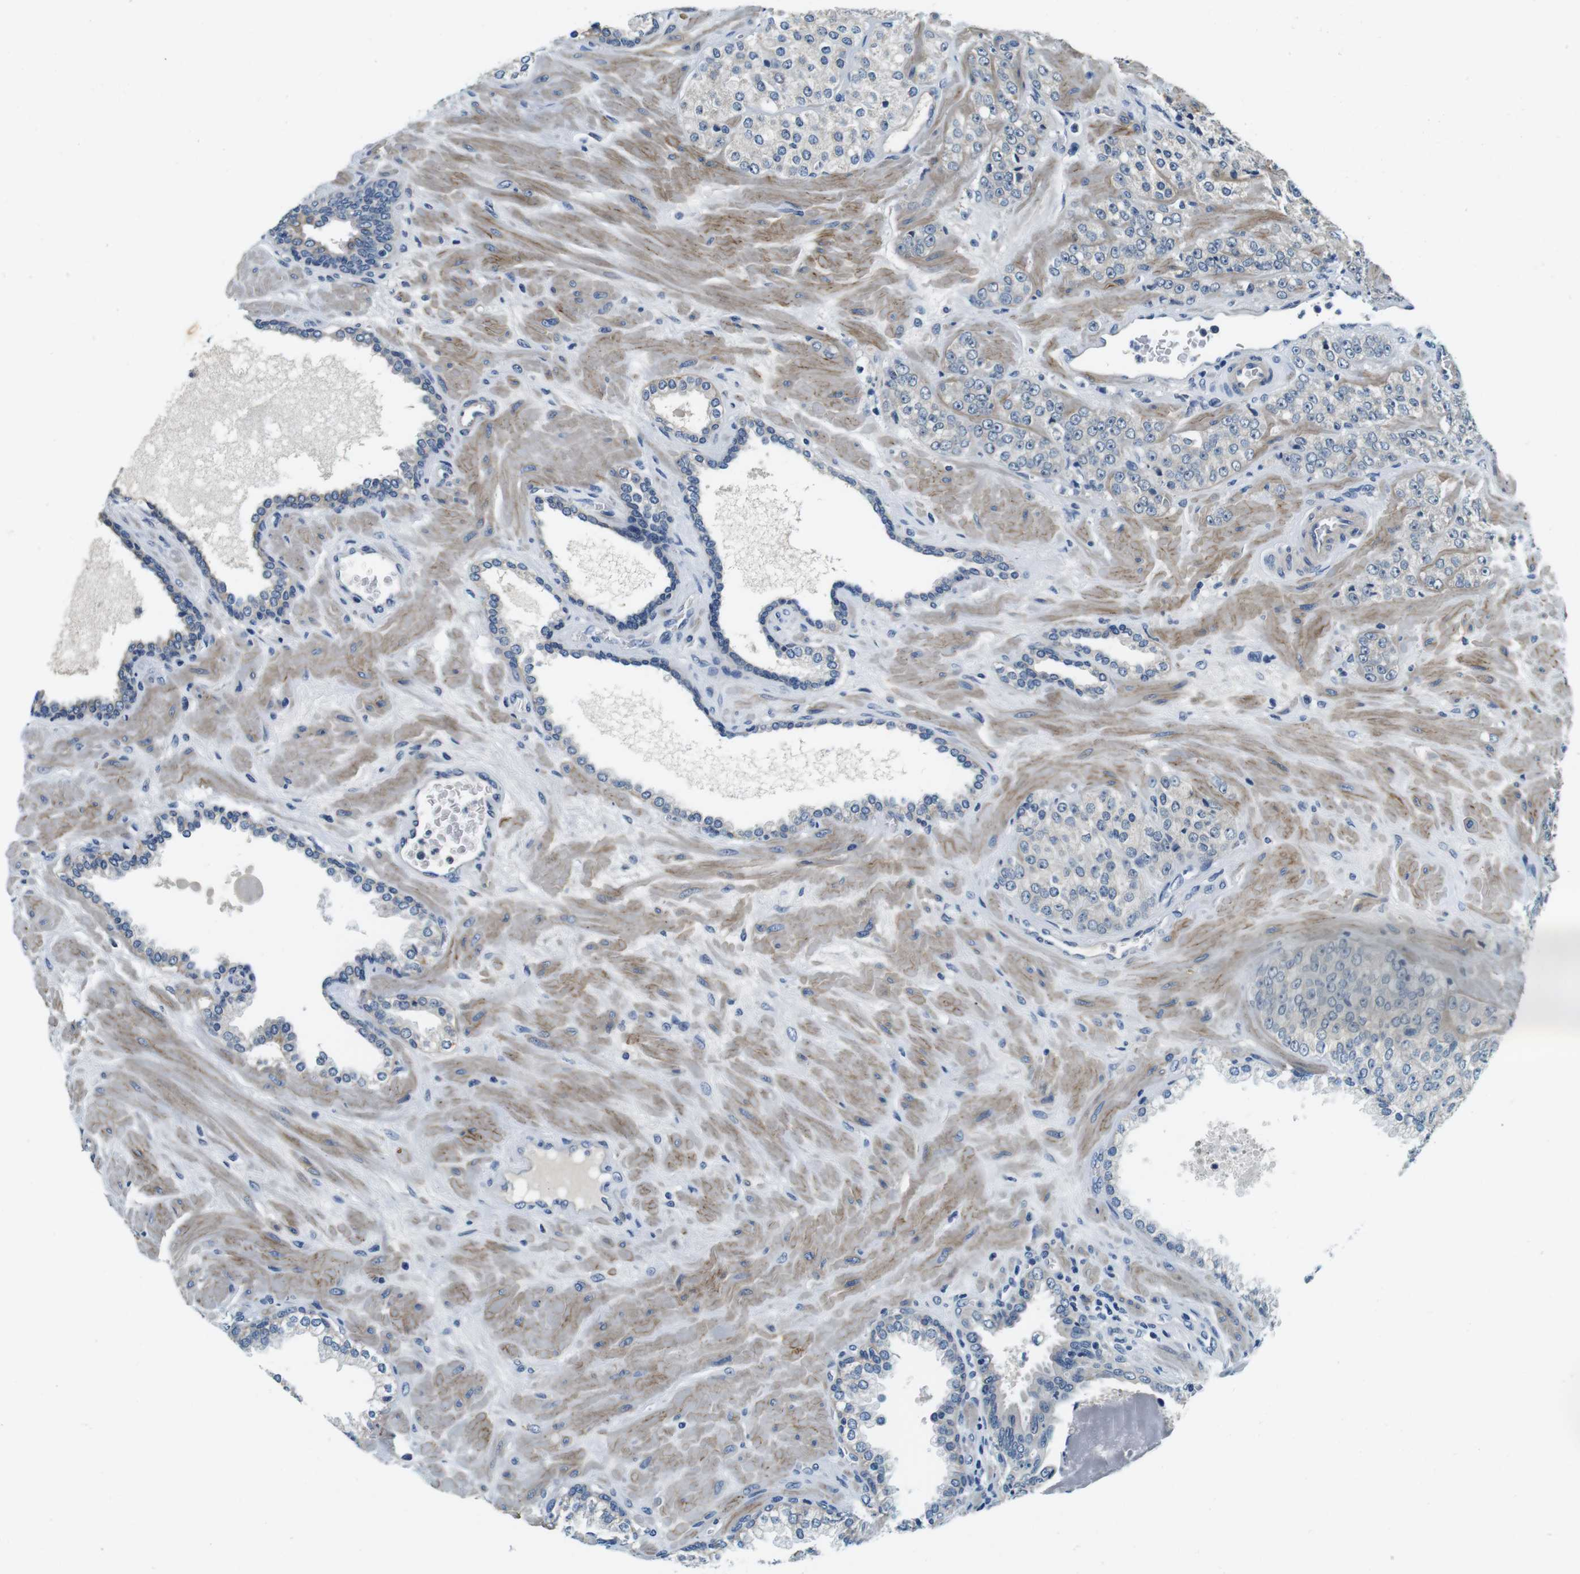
{"staining": {"intensity": "weak", "quantity": "<25%", "location": "cytoplasmic/membranous"}, "tissue": "prostate cancer", "cell_type": "Tumor cells", "image_type": "cancer", "snomed": [{"axis": "morphology", "description": "Adenocarcinoma, High grade"}, {"axis": "topography", "description": "Prostate"}], "caption": "This histopathology image is of high-grade adenocarcinoma (prostate) stained with IHC to label a protein in brown with the nuclei are counter-stained blue. There is no expression in tumor cells.", "gene": "DTNA", "patient": {"sex": "male", "age": 64}}